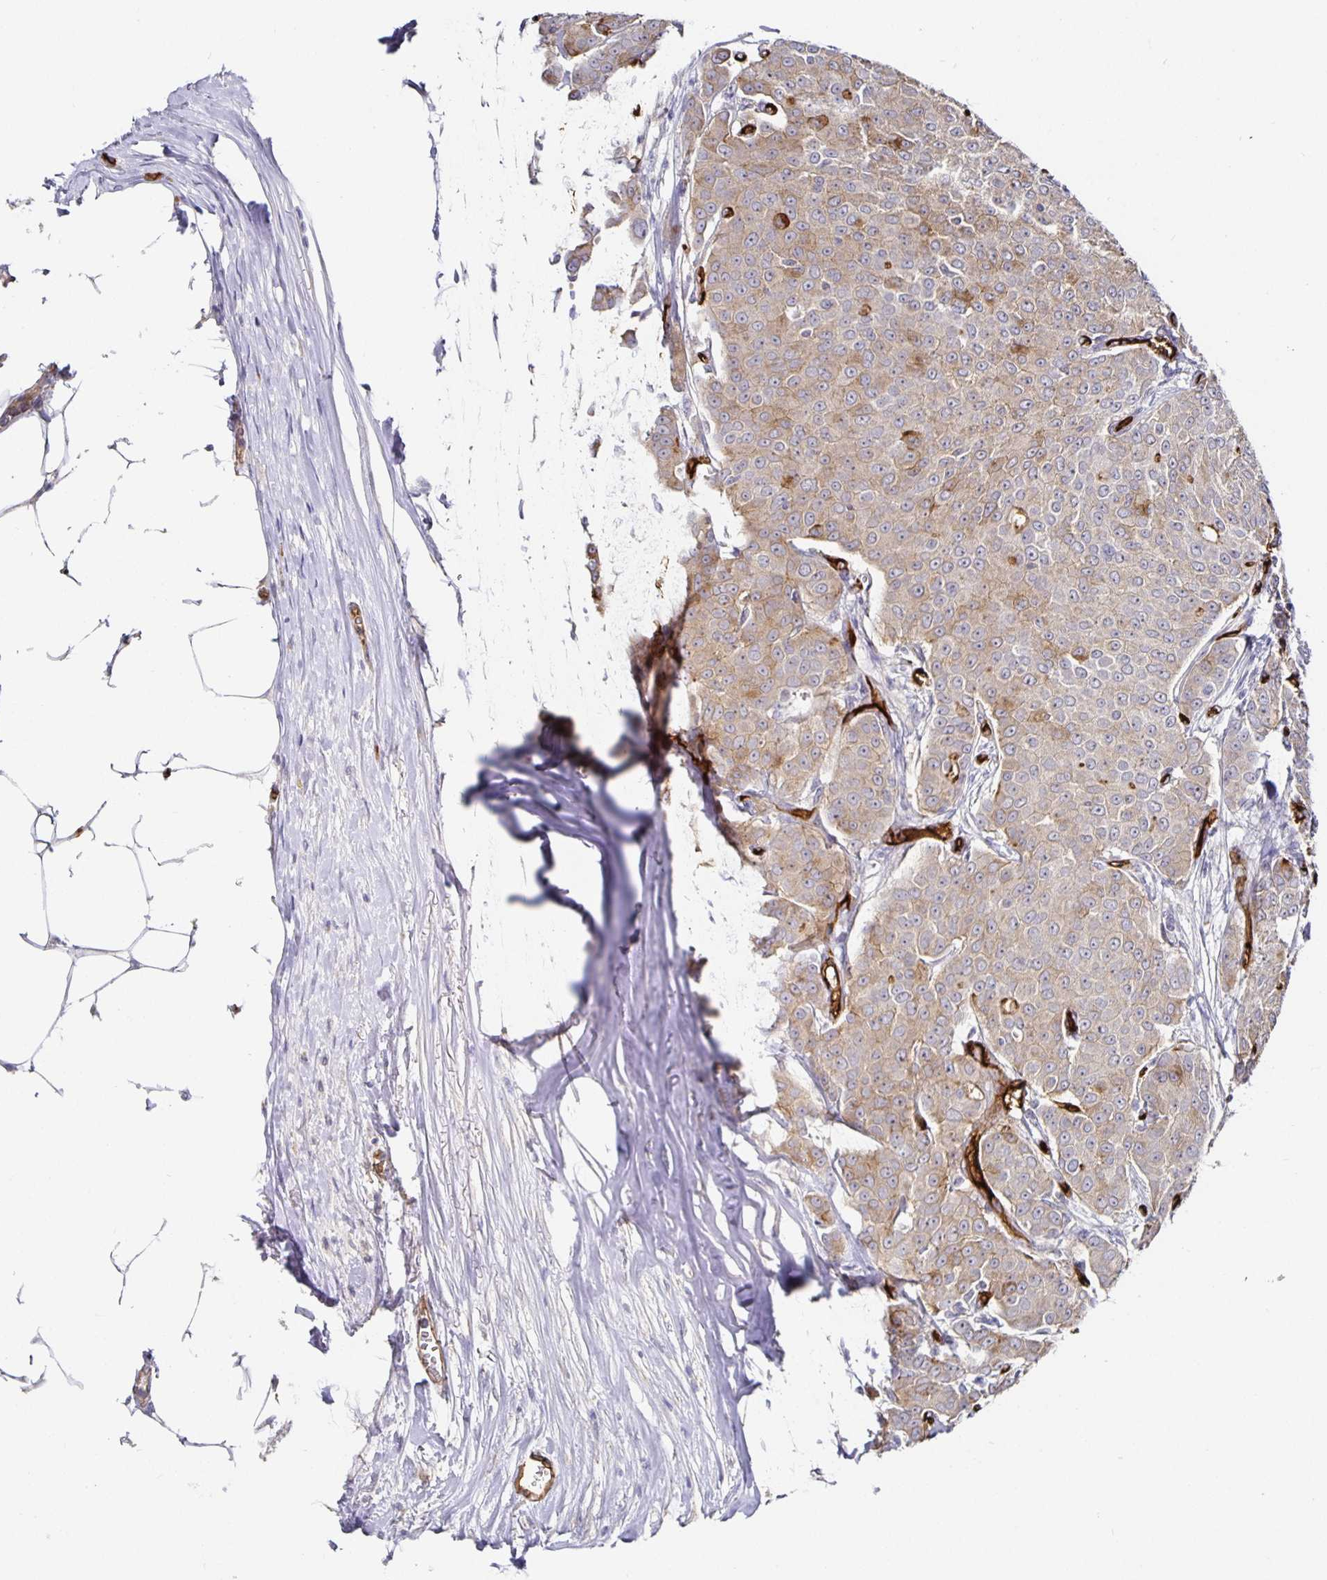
{"staining": {"intensity": "weak", "quantity": ">75%", "location": "cytoplasmic/membranous"}, "tissue": "breast cancer", "cell_type": "Tumor cells", "image_type": "cancer", "snomed": [{"axis": "morphology", "description": "Duct carcinoma"}, {"axis": "topography", "description": "Breast"}], "caption": "Immunohistochemical staining of infiltrating ductal carcinoma (breast) reveals weak cytoplasmic/membranous protein staining in approximately >75% of tumor cells.", "gene": "PODXL", "patient": {"sex": "female", "age": 91}}